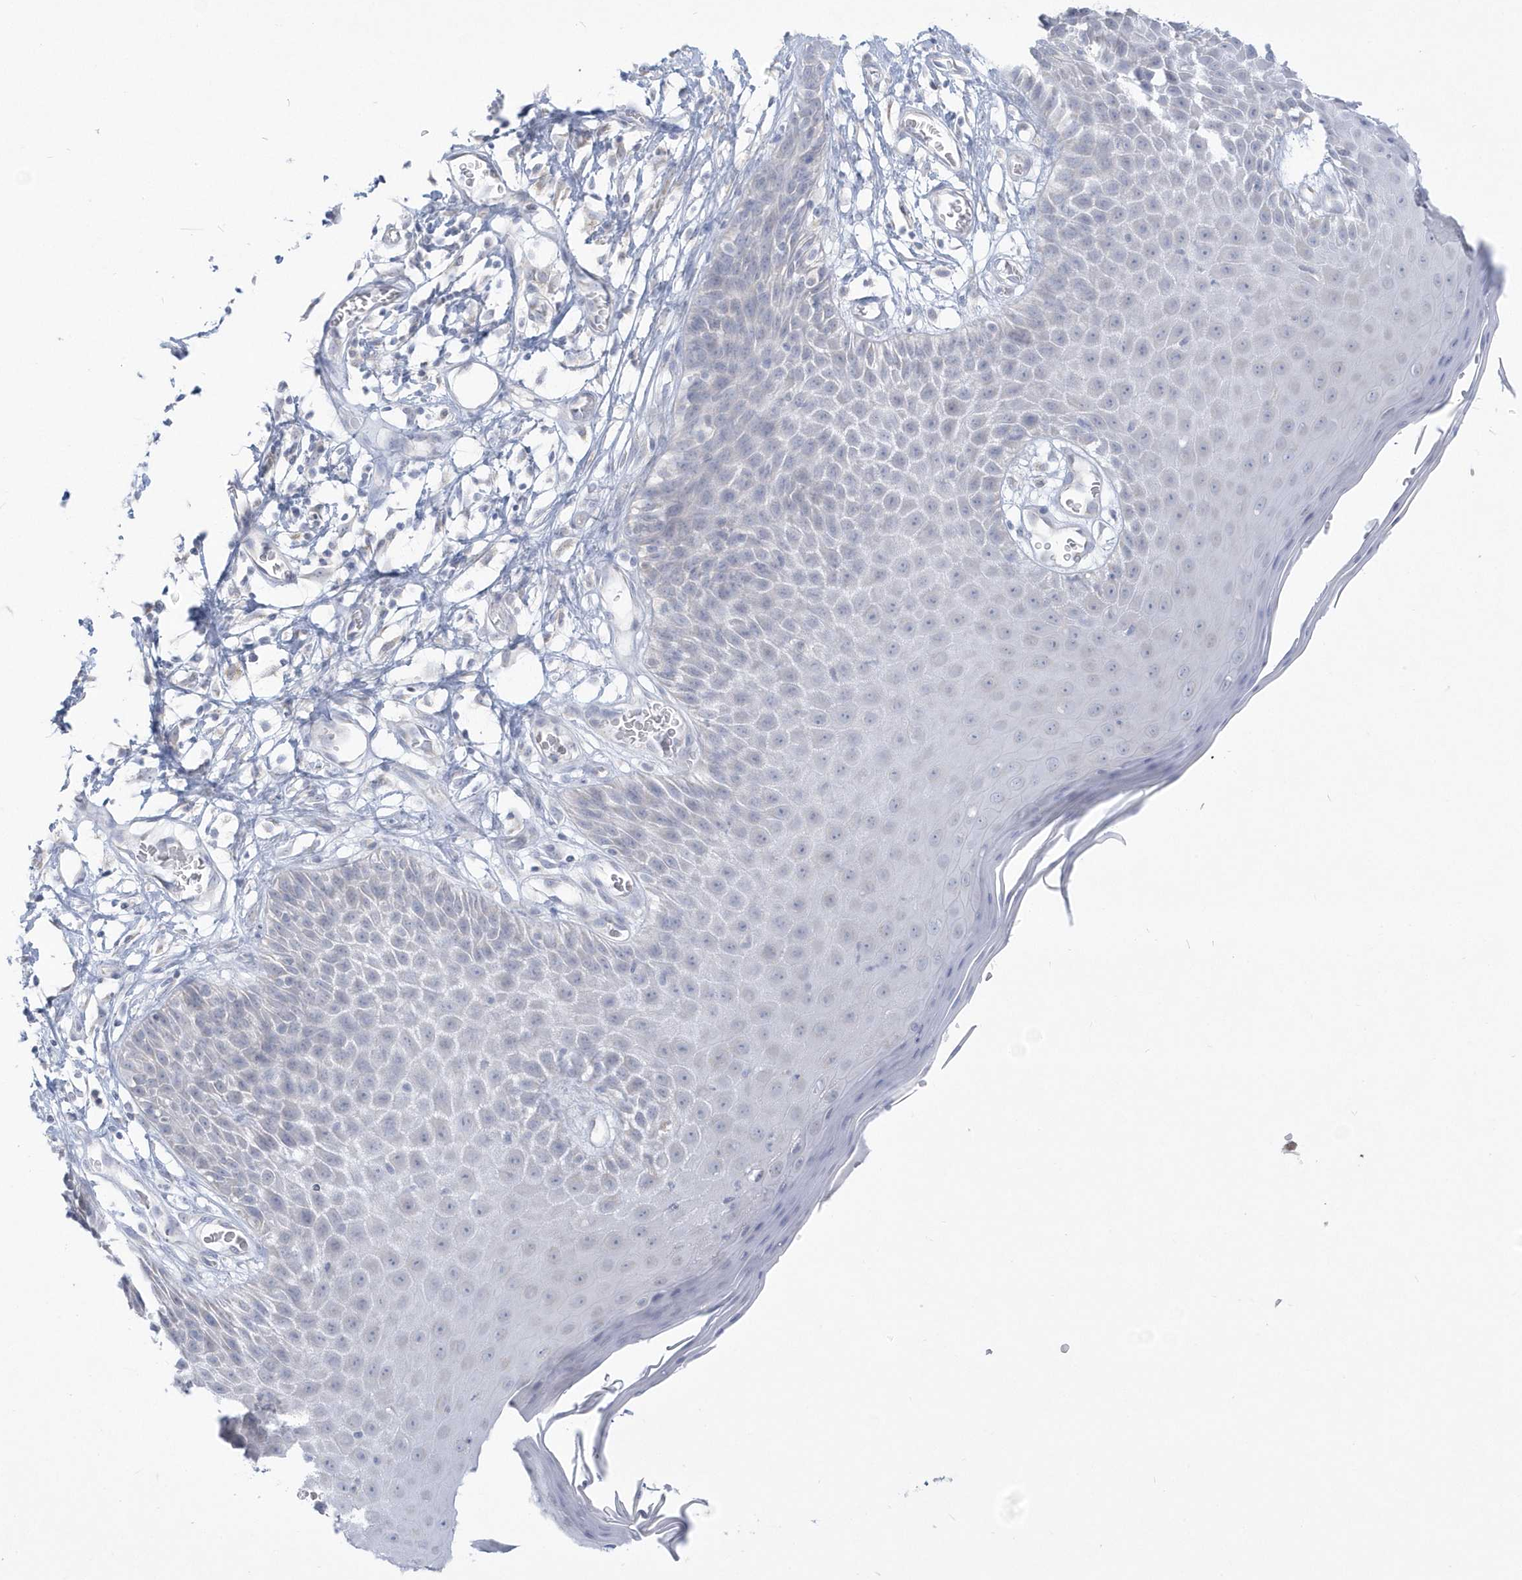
{"staining": {"intensity": "moderate", "quantity": "<25%", "location": "cytoplasmic/membranous"}, "tissue": "skin", "cell_type": "Epidermal cells", "image_type": "normal", "snomed": [{"axis": "morphology", "description": "Normal tissue, NOS"}, {"axis": "topography", "description": "Vulva"}], "caption": "Protein expression analysis of normal skin shows moderate cytoplasmic/membranous expression in approximately <25% of epidermal cells.", "gene": "PCBD1", "patient": {"sex": "female", "age": 68}}